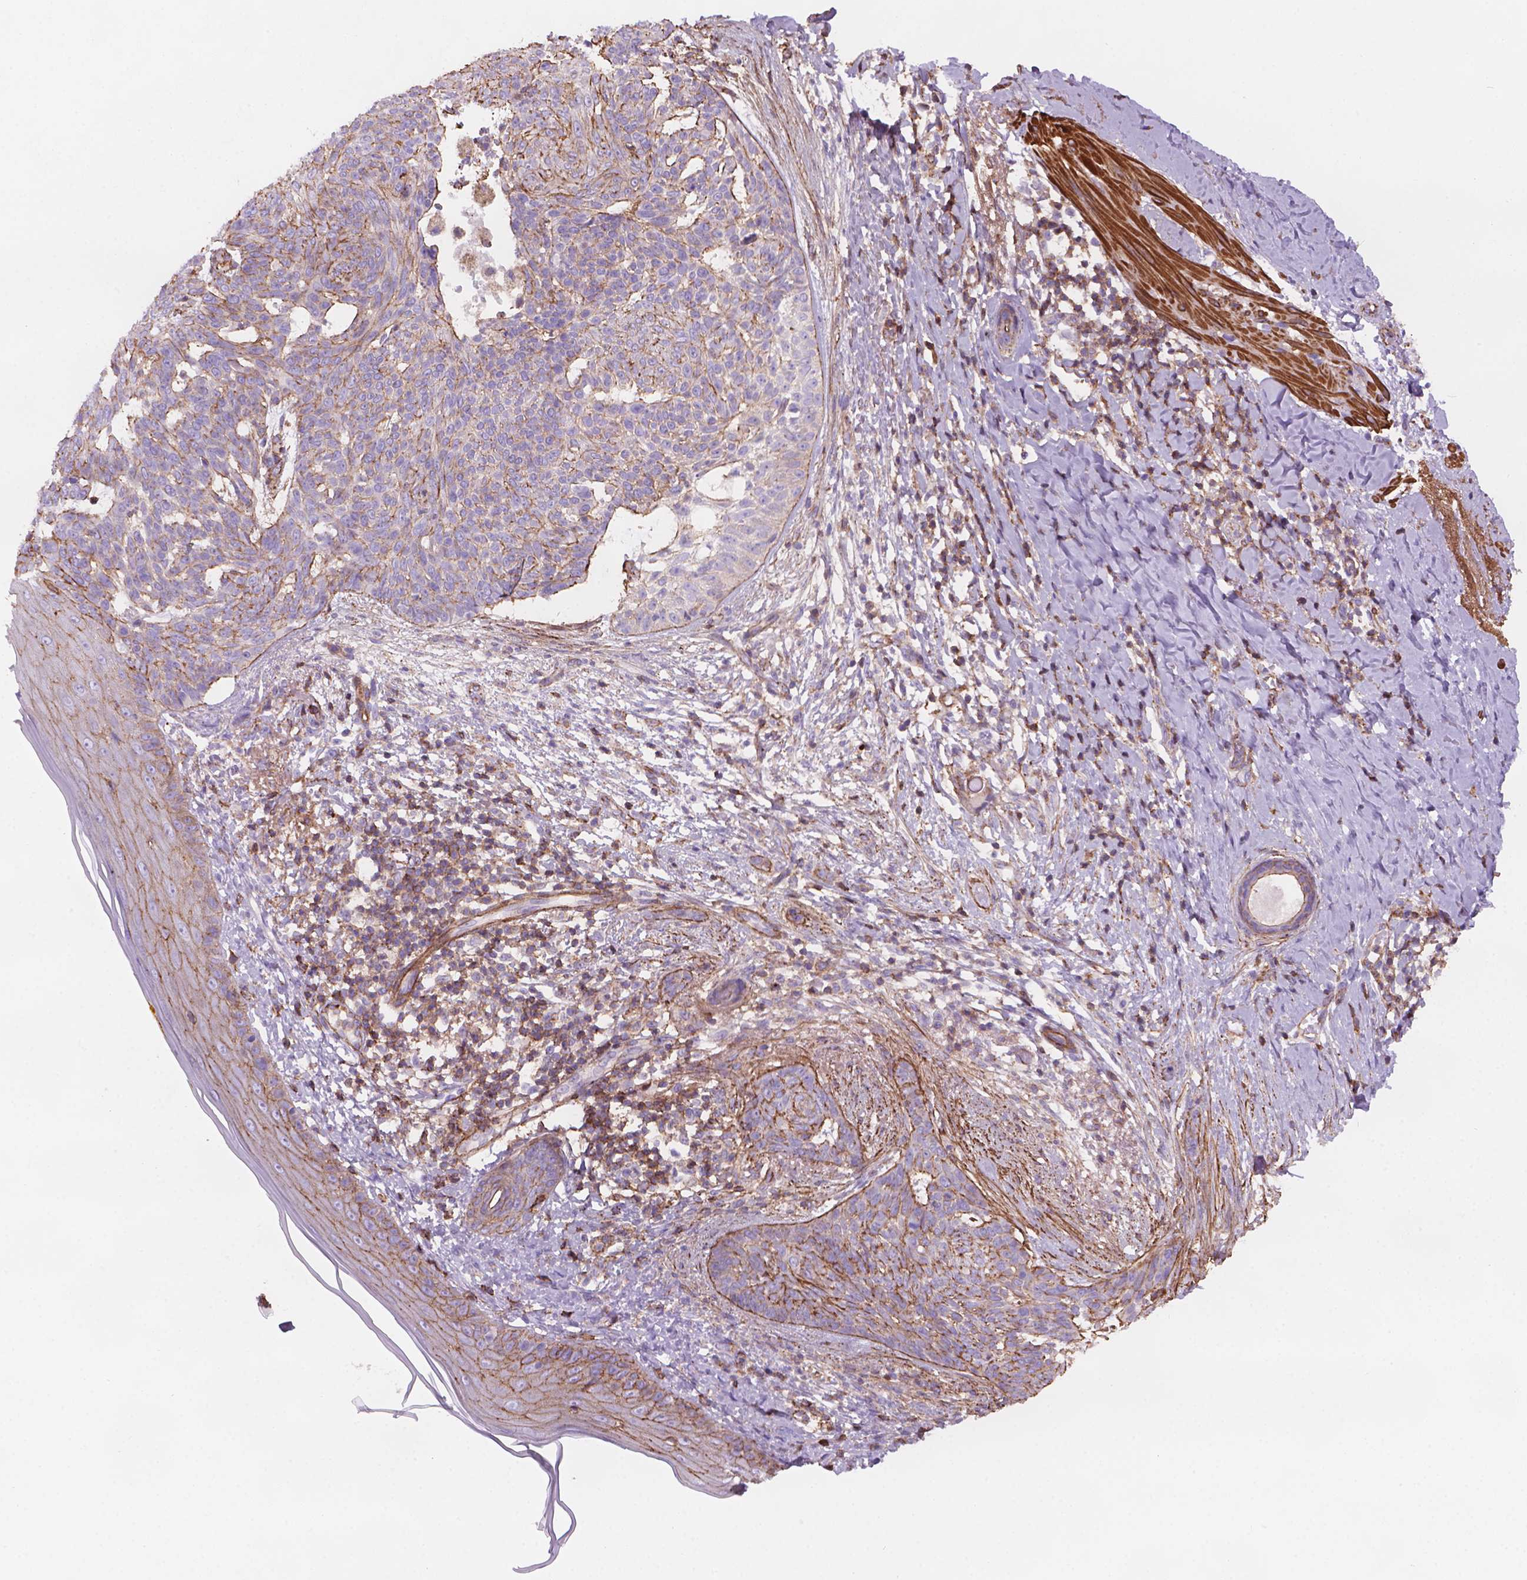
{"staining": {"intensity": "moderate", "quantity": "<25%", "location": "cytoplasmic/membranous"}, "tissue": "skin cancer", "cell_type": "Tumor cells", "image_type": "cancer", "snomed": [{"axis": "morphology", "description": "Normal tissue, NOS"}, {"axis": "morphology", "description": "Basal cell carcinoma"}, {"axis": "topography", "description": "Skin"}], "caption": "DAB immunohistochemical staining of human skin basal cell carcinoma reveals moderate cytoplasmic/membranous protein staining in approximately <25% of tumor cells.", "gene": "PATJ", "patient": {"sex": "male", "age": 84}}